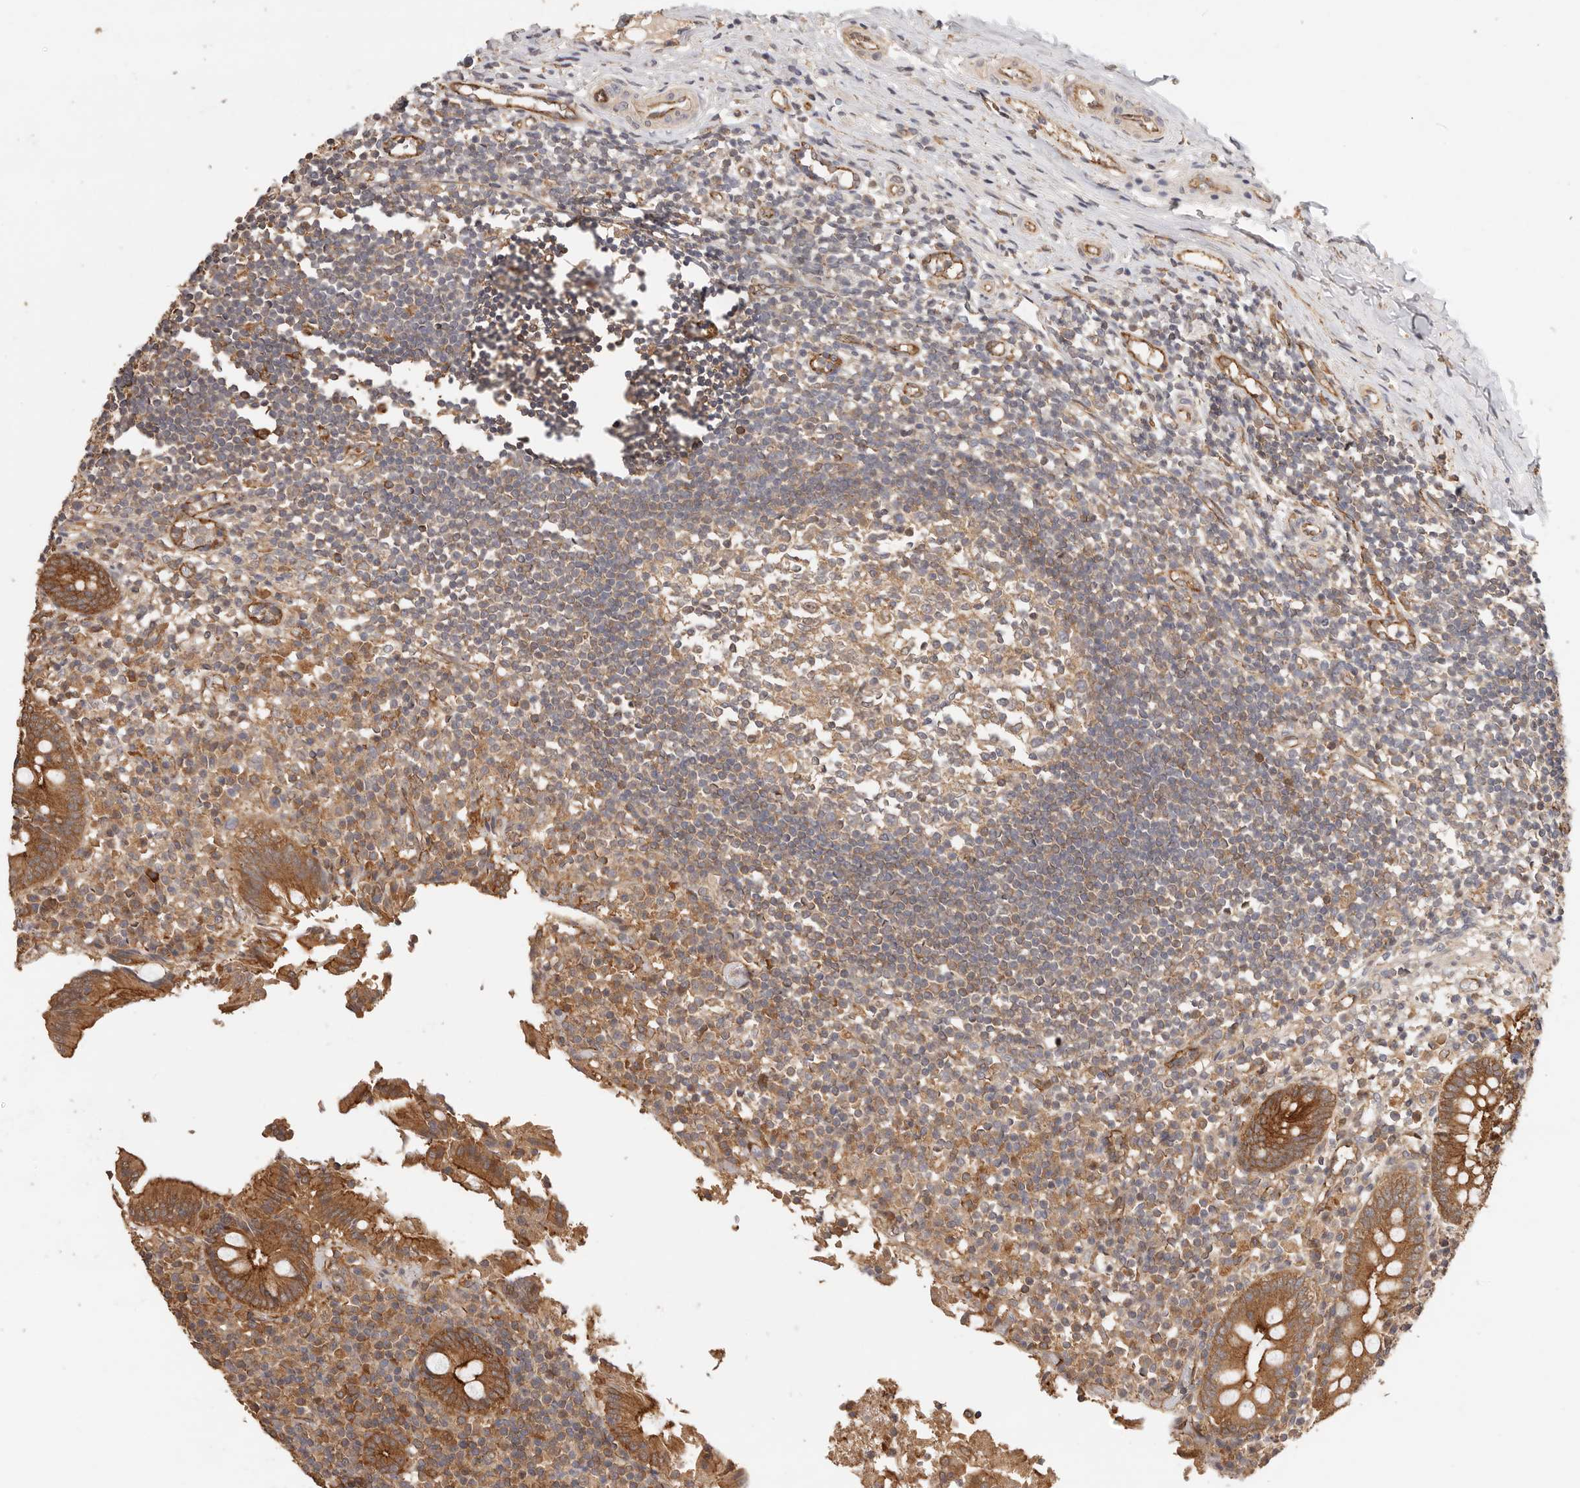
{"staining": {"intensity": "moderate", "quantity": ">75%", "location": "cytoplasmic/membranous"}, "tissue": "appendix", "cell_type": "Glandular cells", "image_type": "normal", "snomed": [{"axis": "morphology", "description": "Normal tissue, NOS"}, {"axis": "topography", "description": "Appendix"}], "caption": "A photomicrograph showing moderate cytoplasmic/membranous positivity in approximately >75% of glandular cells in normal appendix, as visualized by brown immunohistochemical staining.", "gene": "AFDN", "patient": {"sex": "female", "age": 17}}